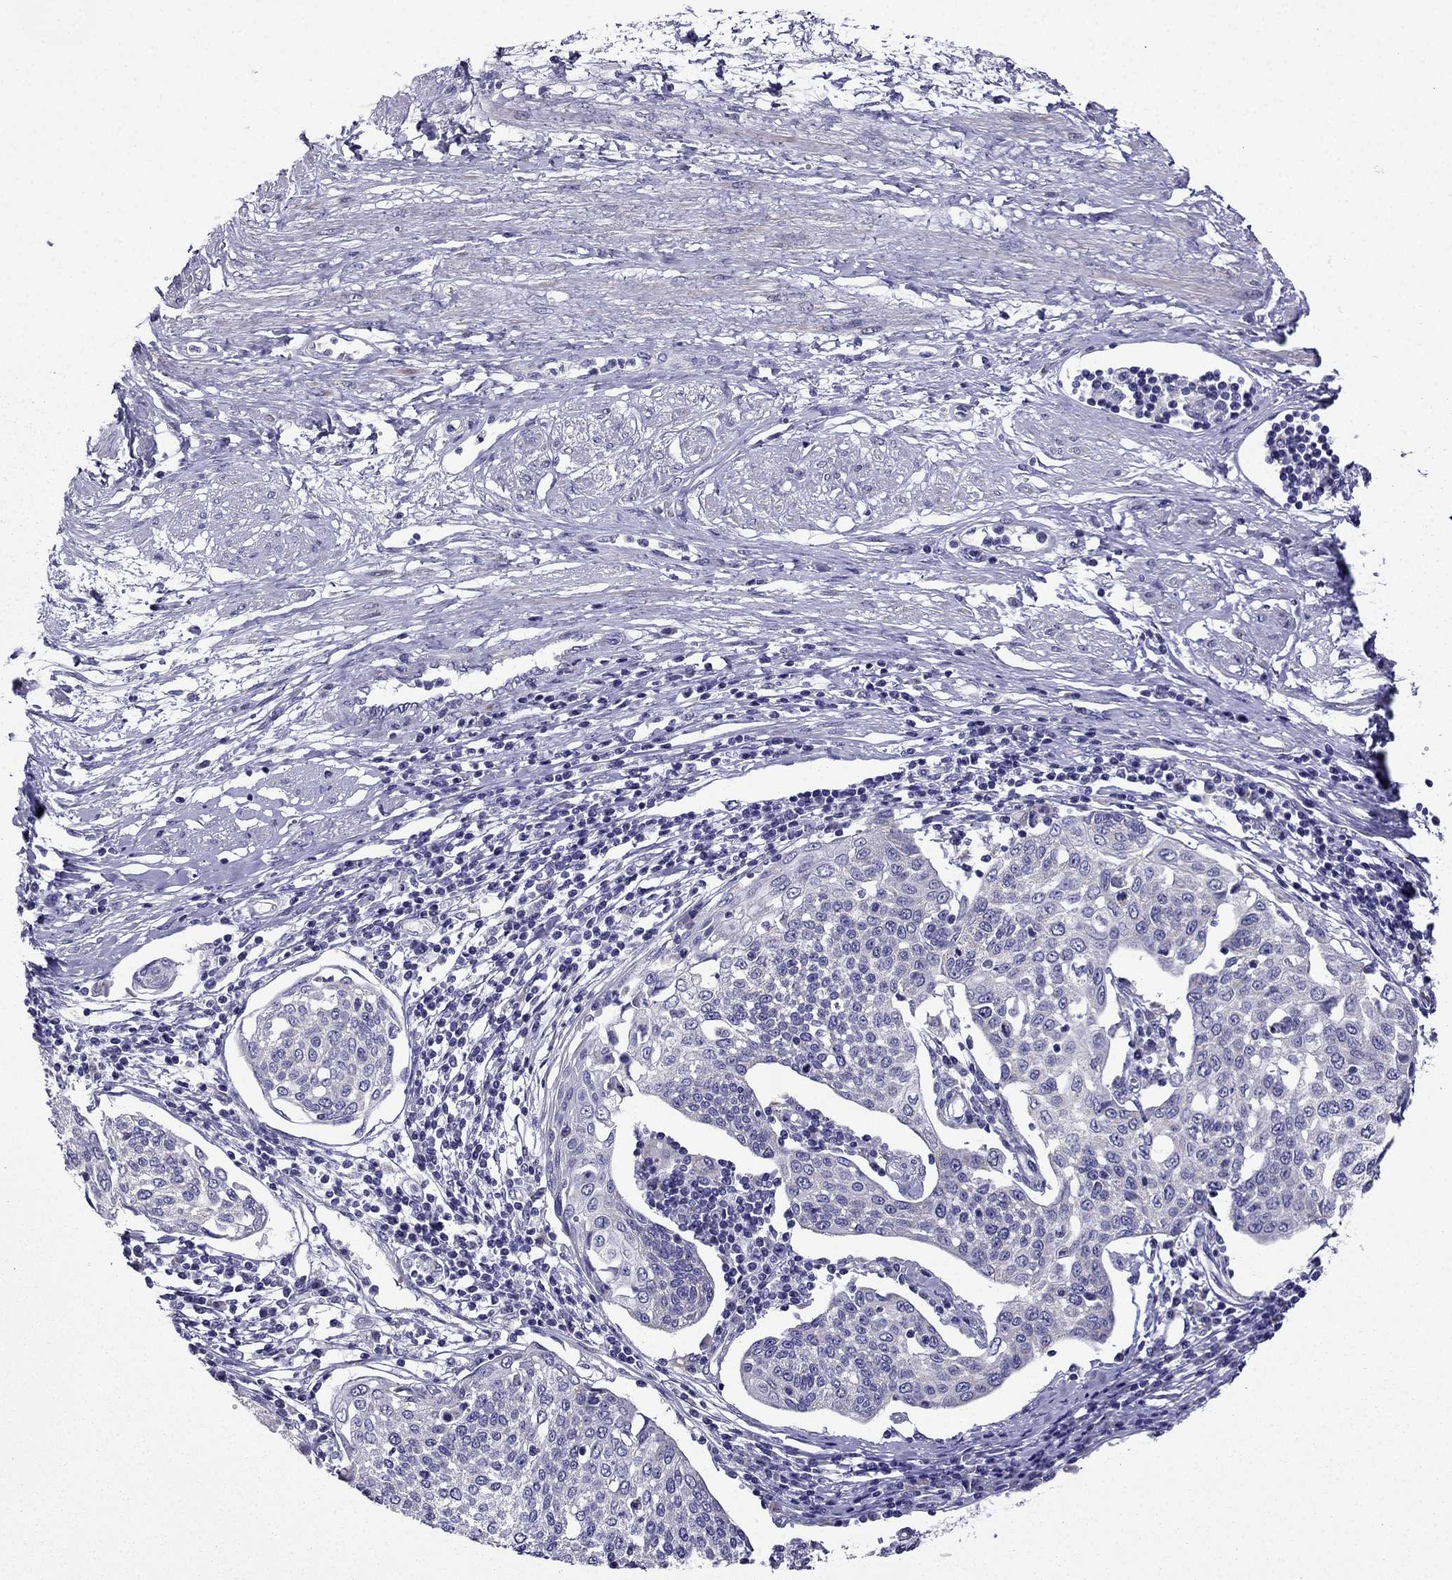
{"staining": {"intensity": "negative", "quantity": "none", "location": "none"}, "tissue": "cervical cancer", "cell_type": "Tumor cells", "image_type": "cancer", "snomed": [{"axis": "morphology", "description": "Squamous cell carcinoma, NOS"}, {"axis": "topography", "description": "Cervix"}], "caption": "Tumor cells are negative for brown protein staining in cervical squamous cell carcinoma.", "gene": "KIF5A", "patient": {"sex": "female", "age": 34}}